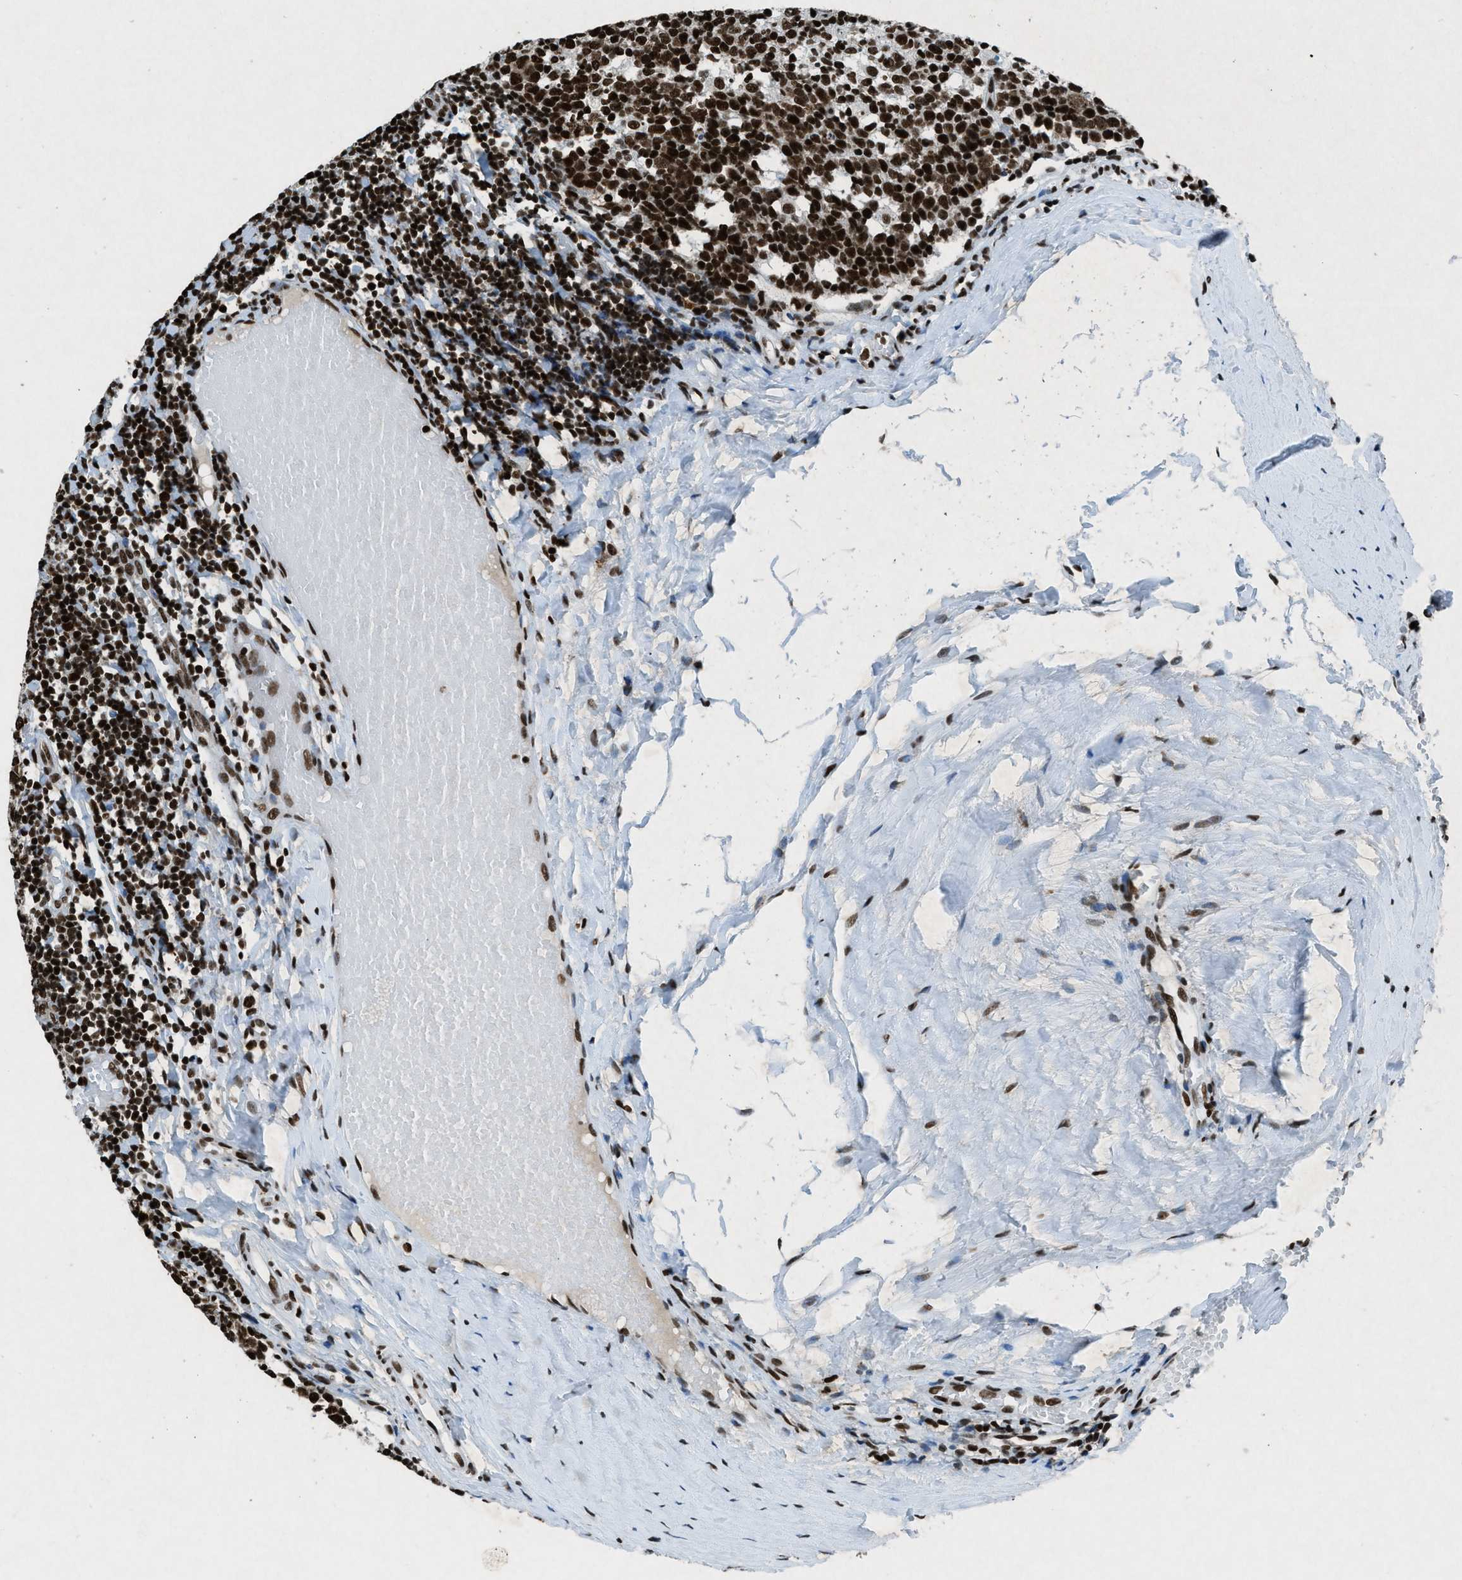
{"staining": {"intensity": "strong", "quantity": ">75%", "location": "nuclear"}, "tissue": "tonsil", "cell_type": "Germinal center cells", "image_type": "normal", "snomed": [{"axis": "morphology", "description": "Normal tissue, NOS"}, {"axis": "topography", "description": "Tonsil"}], "caption": "Protein staining displays strong nuclear expression in about >75% of germinal center cells in benign tonsil. The staining is performed using DAB brown chromogen to label protein expression. The nuclei are counter-stained blue using hematoxylin.", "gene": "NXF1", "patient": {"sex": "female", "age": 19}}